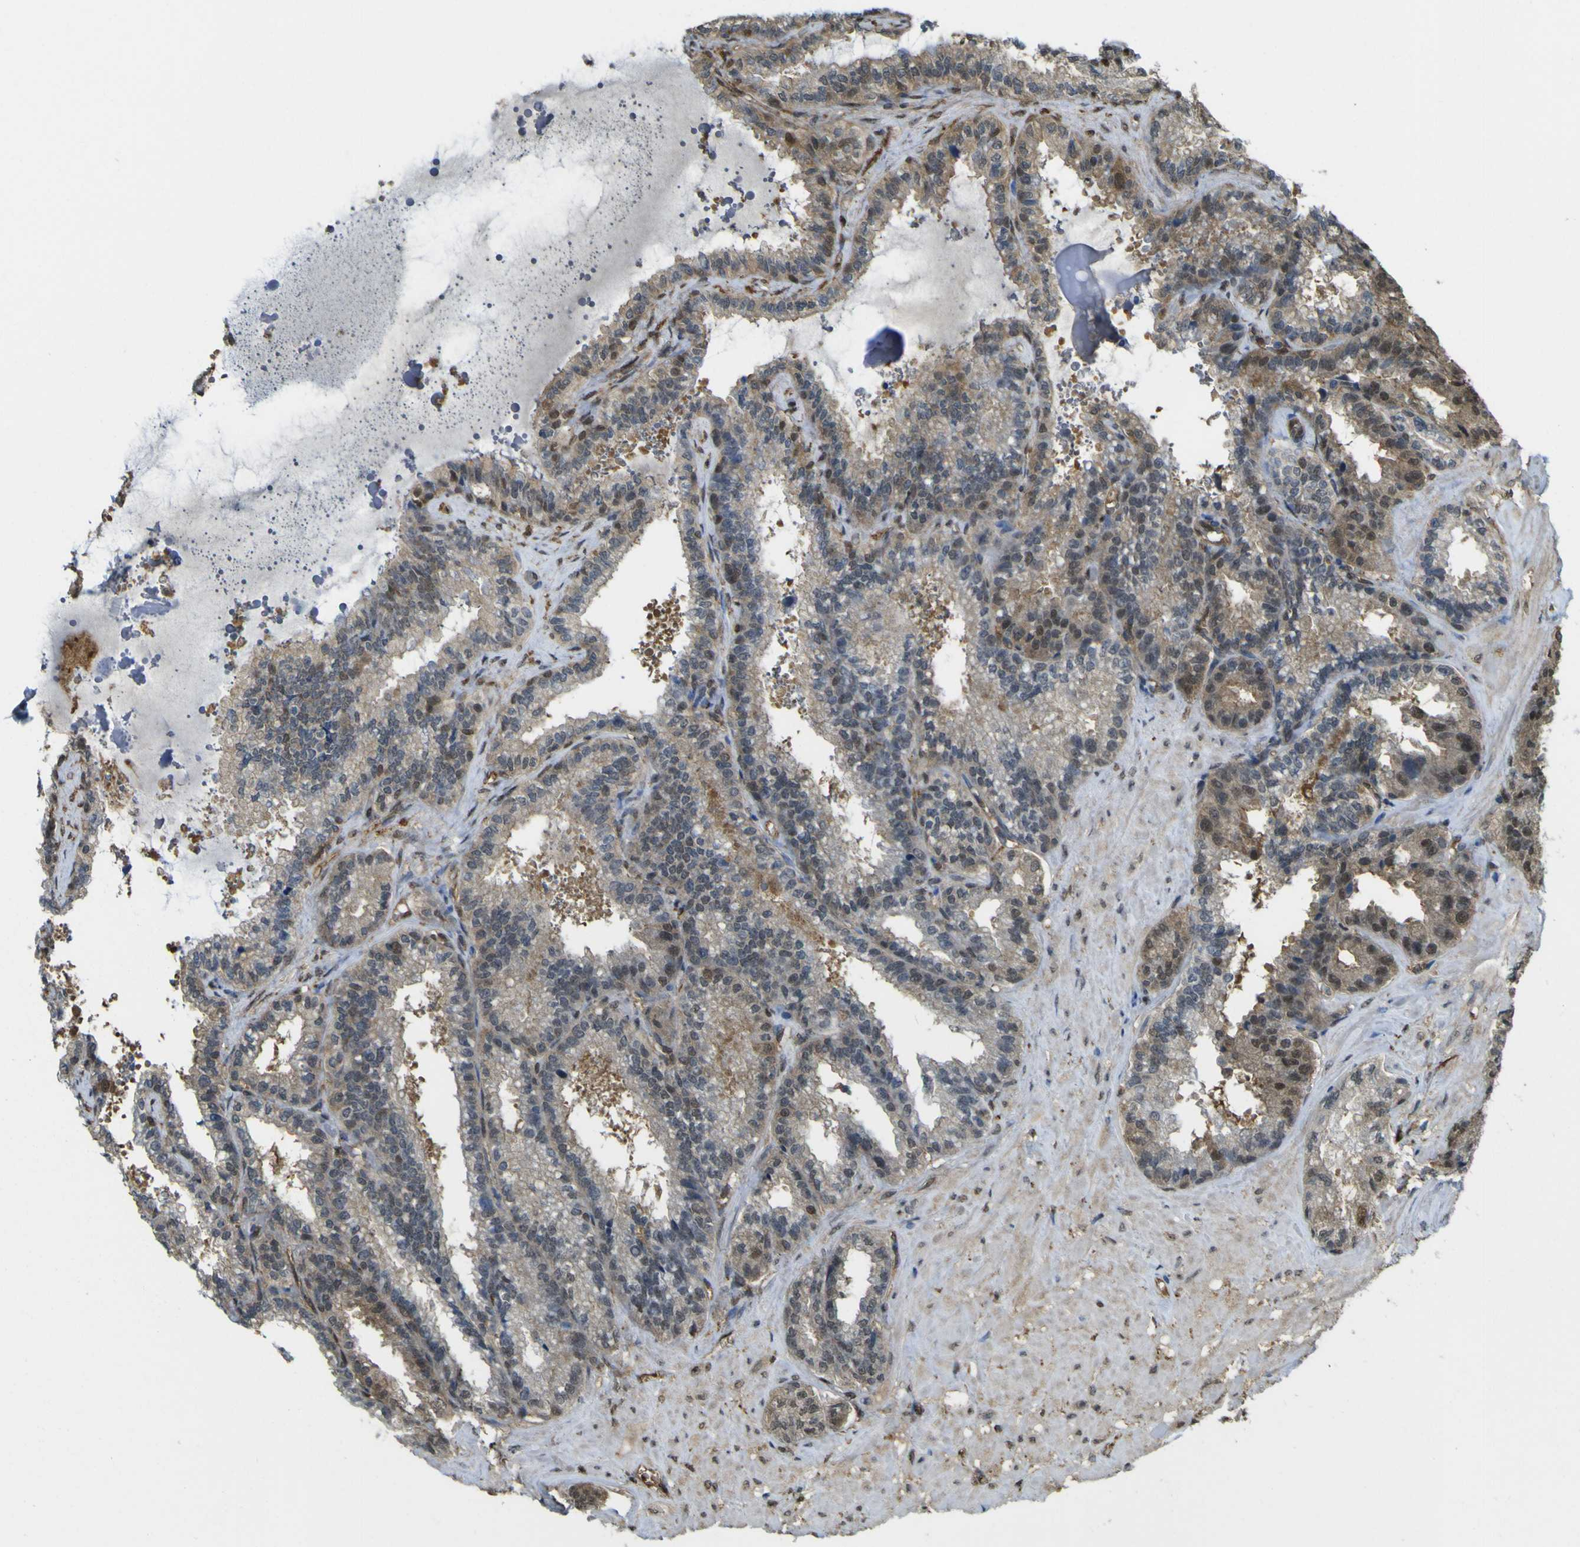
{"staining": {"intensity": "weak", "quantity": ">75%", "location": "cytoplasmic/membranous,nuclear"}, "tissue": "seminal vesicle", "cell_type": "Glandular cells", "image_type": "normal", "snomed": [{"axis": "morphology", "description": "Normal tissue, NOS"}, {"axis": "topography", "description": "Seminal veicle"}], "caption": "Immunohistochemistry (IHC) (DAB (3,3'-diaminobenzidine)) staining of unremarkable seminal vesicle reveals weak cytoplasmic/membranous,nuclear protein expression in about >75% of glandular cells.", "gene": "YWHAG", "patient": {"sex": "male", "age": 46}}